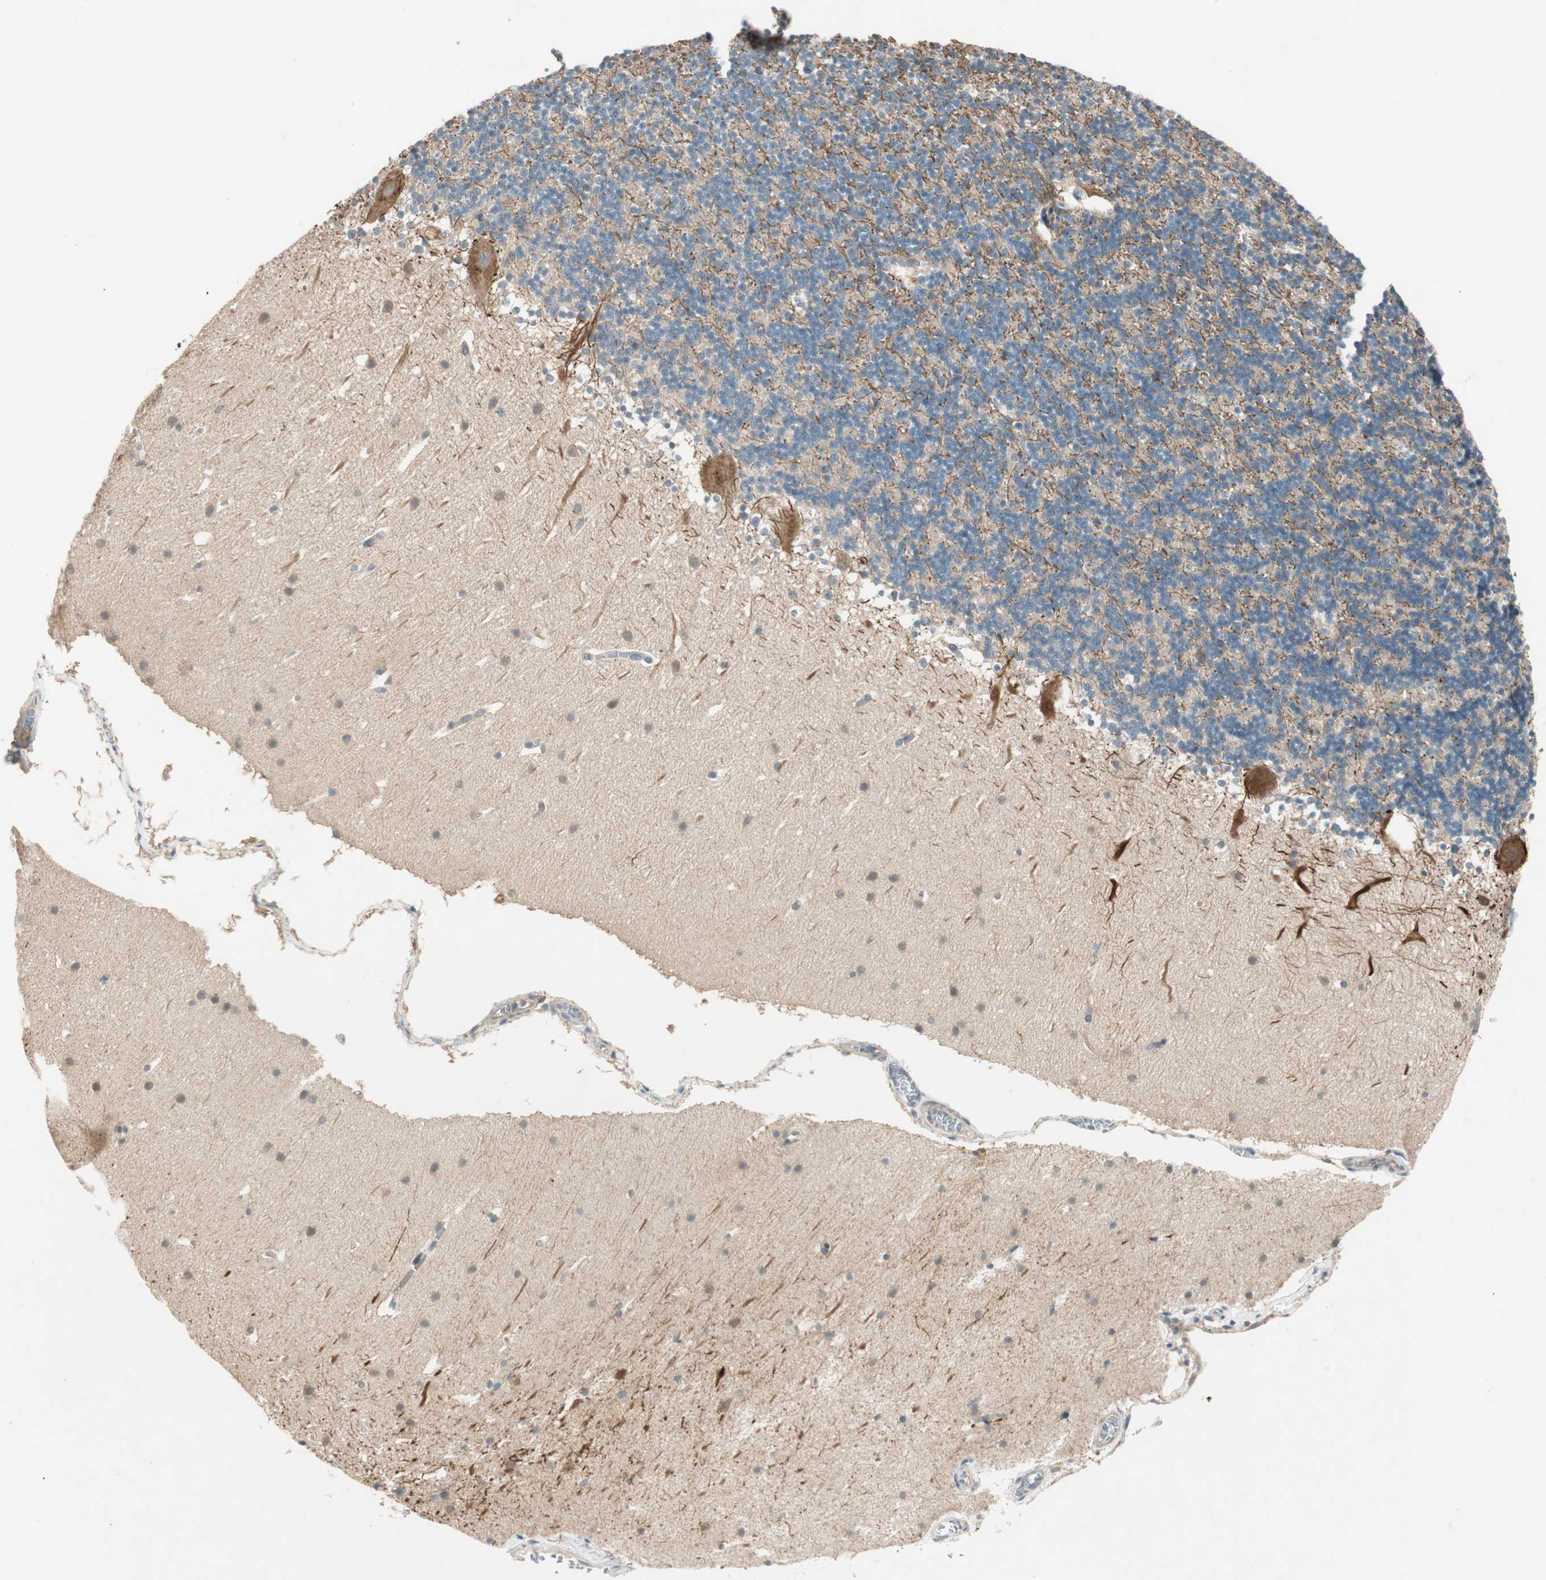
{"staining": {"intensity": "negative", "quantity": "none", "location": "none"}, "tissue": "cerebellum", "cell_type": "Cells in granular layer", "image_type": "normal", "snomed": [{"axis": "morphology", "description": "Normal tissue, NOS"}, {"axis": "topography", "description": "Cerebellum"}], "caption": "Protein analysis of normal cerebellum reveals no significant expression in cells in granular layer. The staining is performed using DAB brown chromogen with nuclei counter-stained in using hematoxylin.", "gene": "NCLN", "patient": {"sex": "male", "age": 45}}